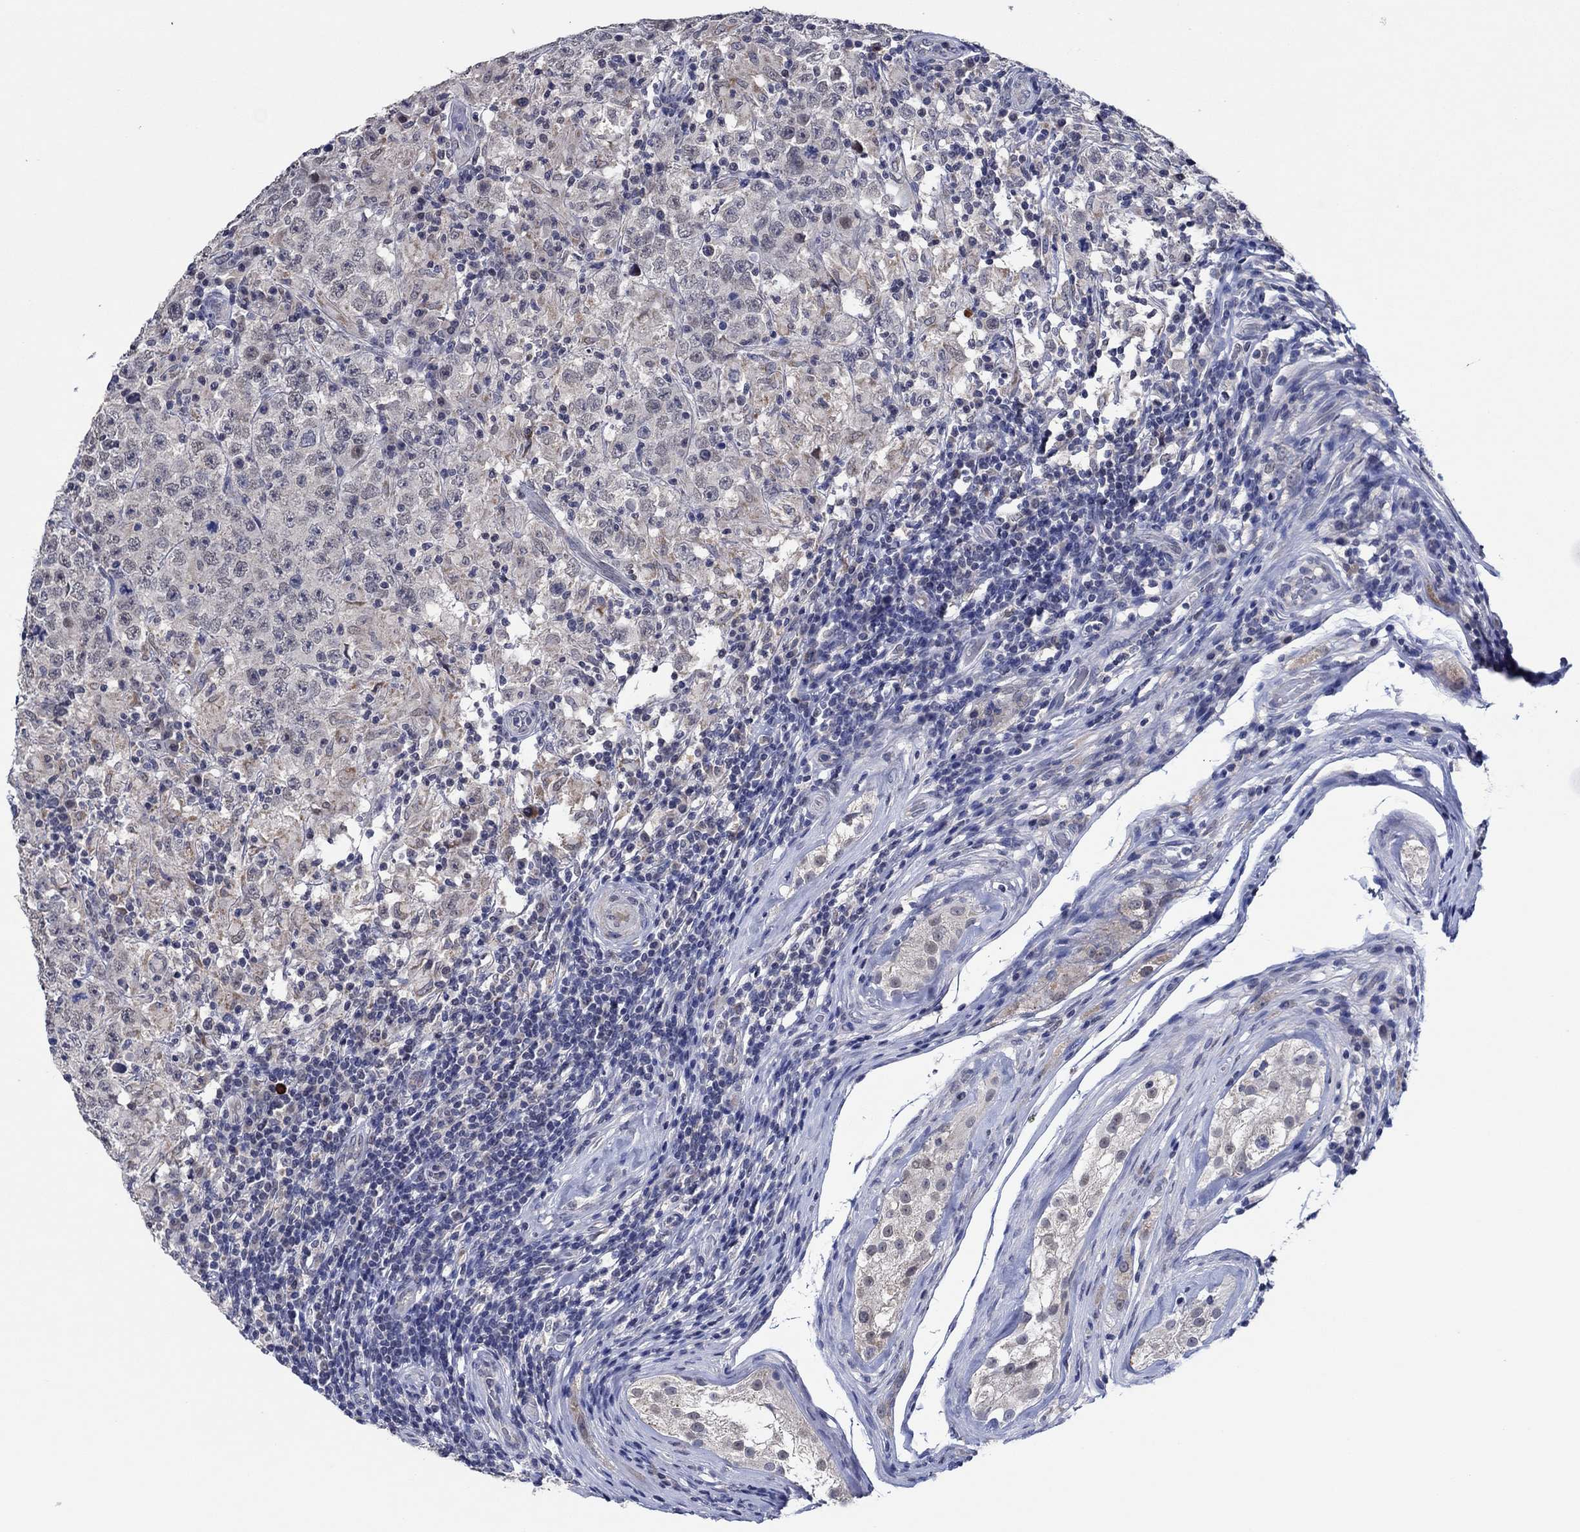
{"staining": {"intensity": "negative", "quantity": "none", "location": "none"}, "tissue": "testis cancer", "cell_type": "Tumor cells", "image_type": "cancer", "snomed": [{"axis": "morphology", "description": "Seminoma, NOS"}, {"axis": "morphology", "description": "Carcinoma, Embryonal, NOS"}, {"axis": "topography", "description": "Testis"}], "caption": "Immunohistochemistry of human embryonal carcinoma (testis) demonstrates no staining in tumor cells.", "gene": "PRRT3", "patient": {"sex": "male", "age": 41}}